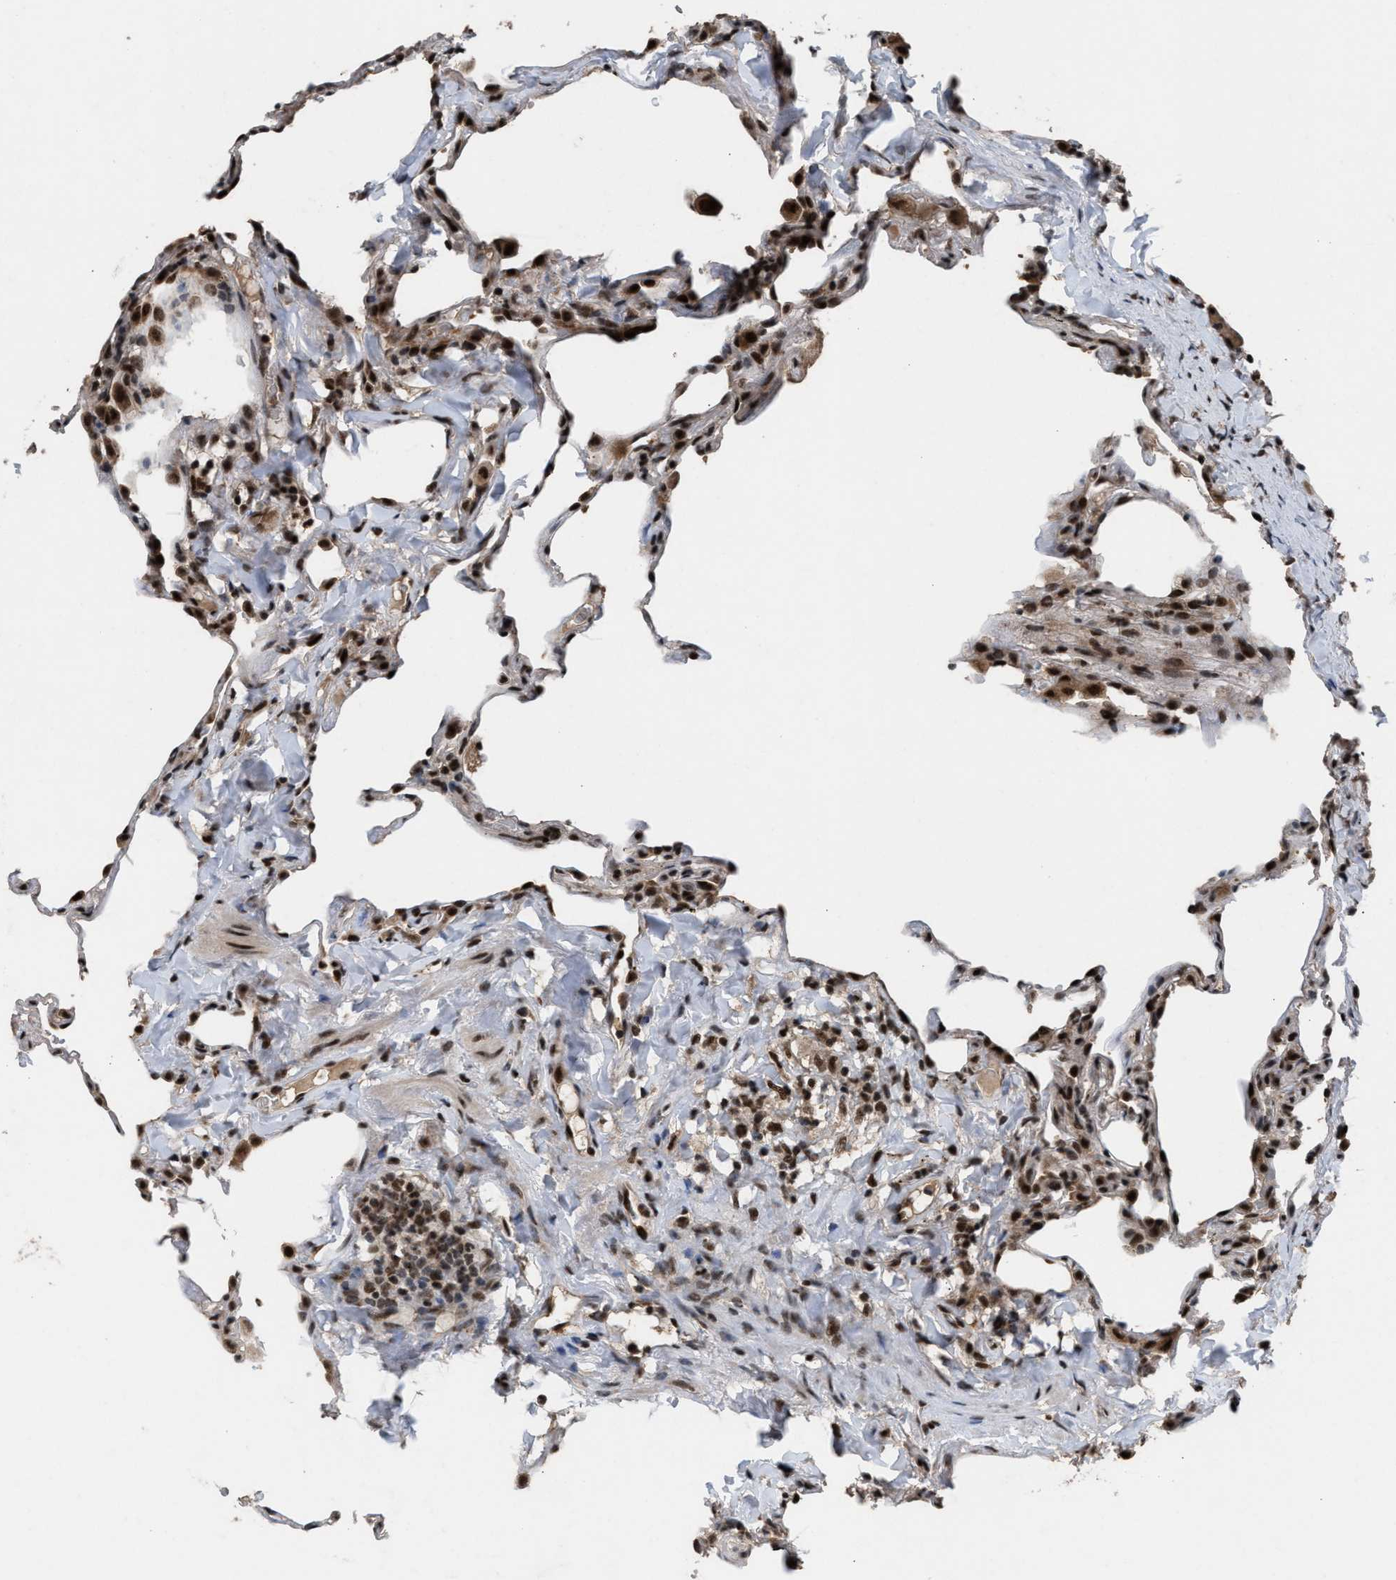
{"staining": {"intensity": "moderate", "quantity": ">75%", "location": "nuclear"}, "tissue": "lung", "cell_type": "Alveolar cells", "image_type": "normal", "snomed": [{"axis": "morphology", "description": "Normal tissue, NOS"}, {"axis": "topography", "description": "Lung"}], "caption": "A brown stain highlights moderate nuclear expression of a protein in alveolar cells of unremarkable human lung.", "gene": "PRPF4", "patient": {"sex": "male", "age": 59}}